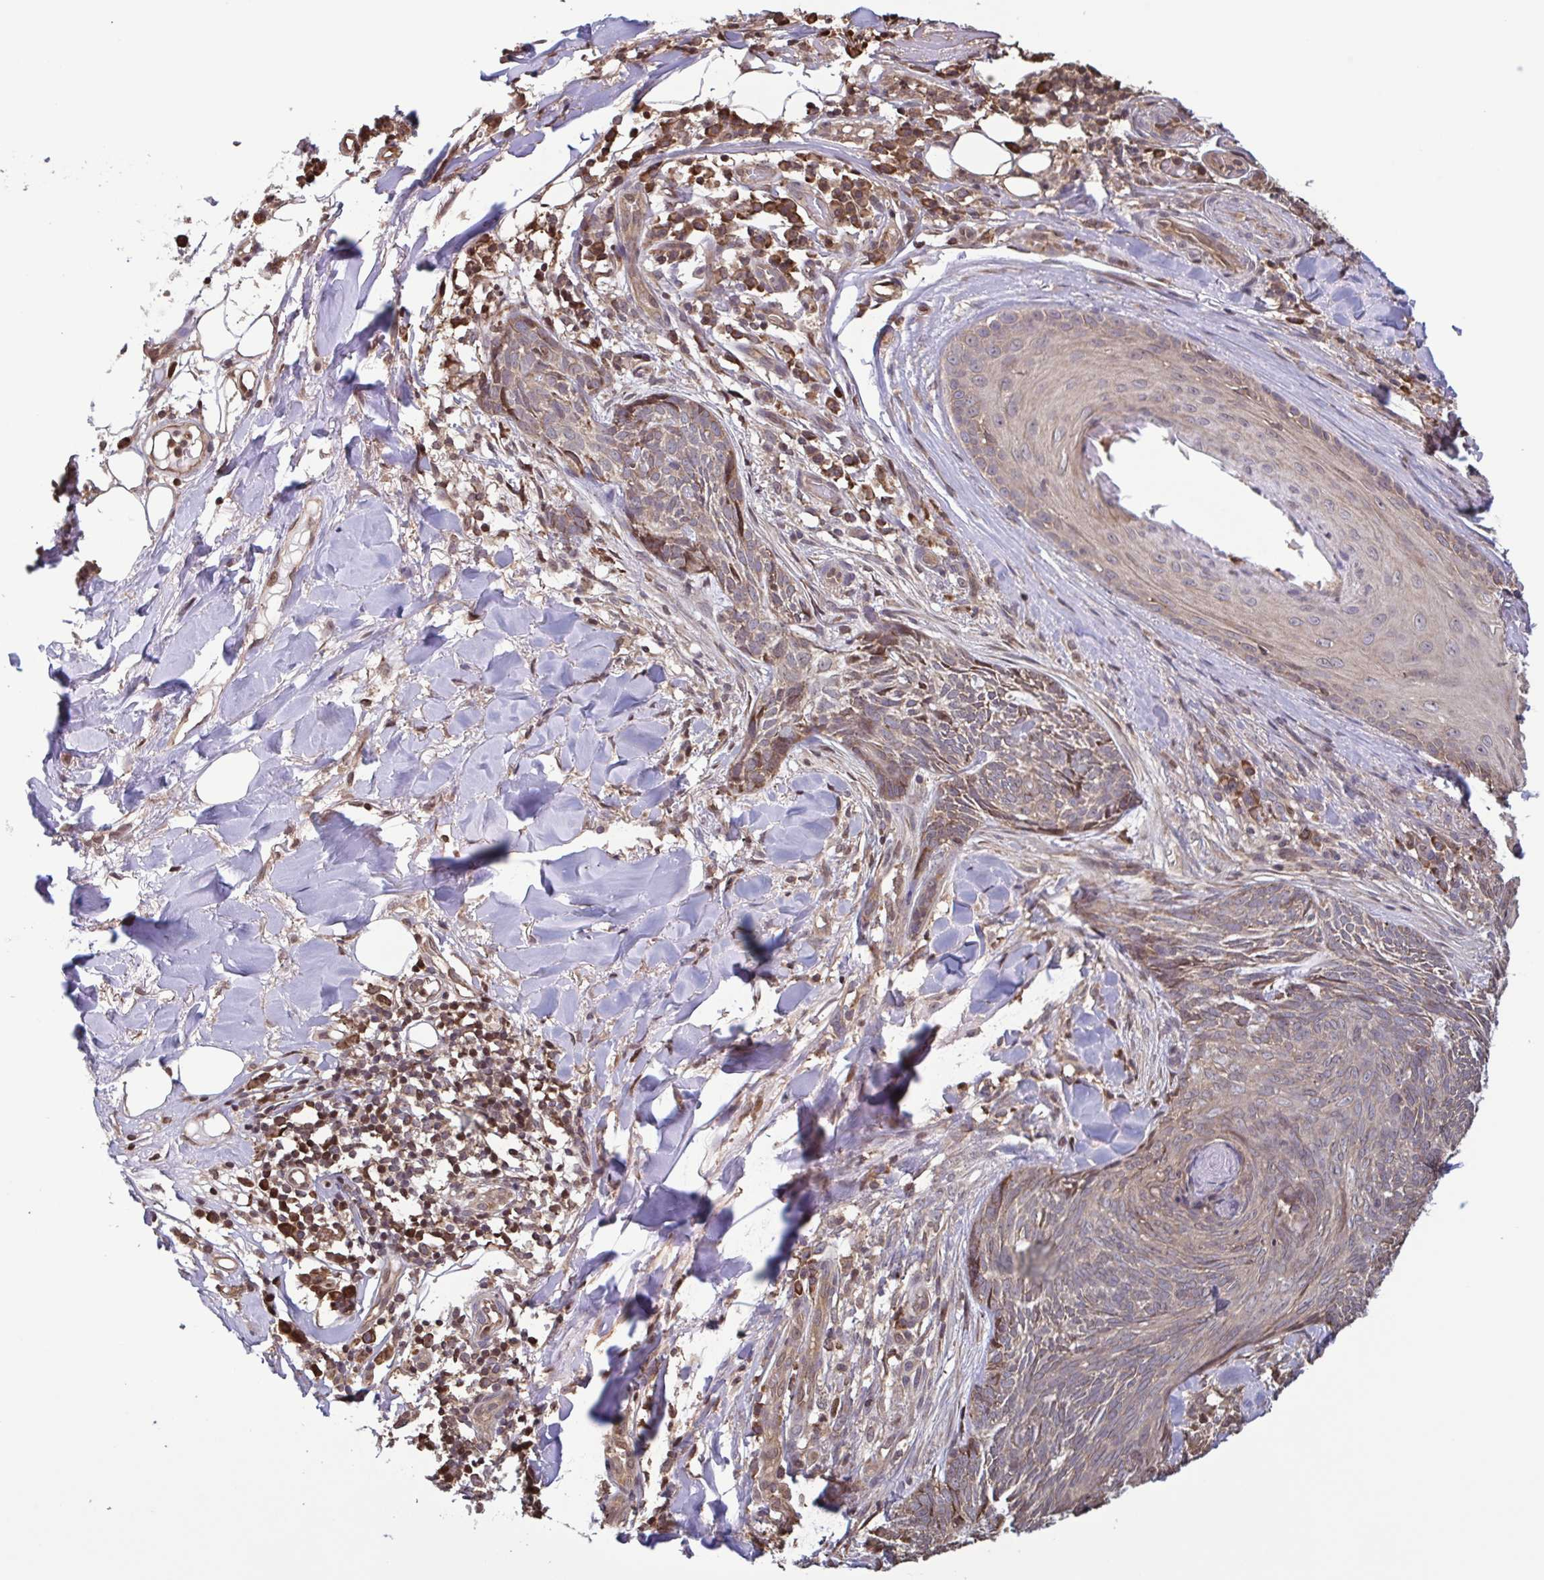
{"staining": {"intensity": "weak", "quantity": ">75%", "location": "cytoplasmic/membranous"}, "tissue": "skin cancer", "cell_type": "Tumor cells", "image_type": "cancer", "snomed": [{"axis": "morphology", "description": "Basal cell carcinoma"}, {"axis": "topography", "description": "Skin"}], "caption": "Tumor cells reveal weak cytoplasmic/membranous positivity in approximately >75% of cells in basal cell carcinoma (skin). (Brightfield microscopy of DAB IHC at high magnification).", "gene": "SEC63", "patient": {"sex": "female", "age": 93}}